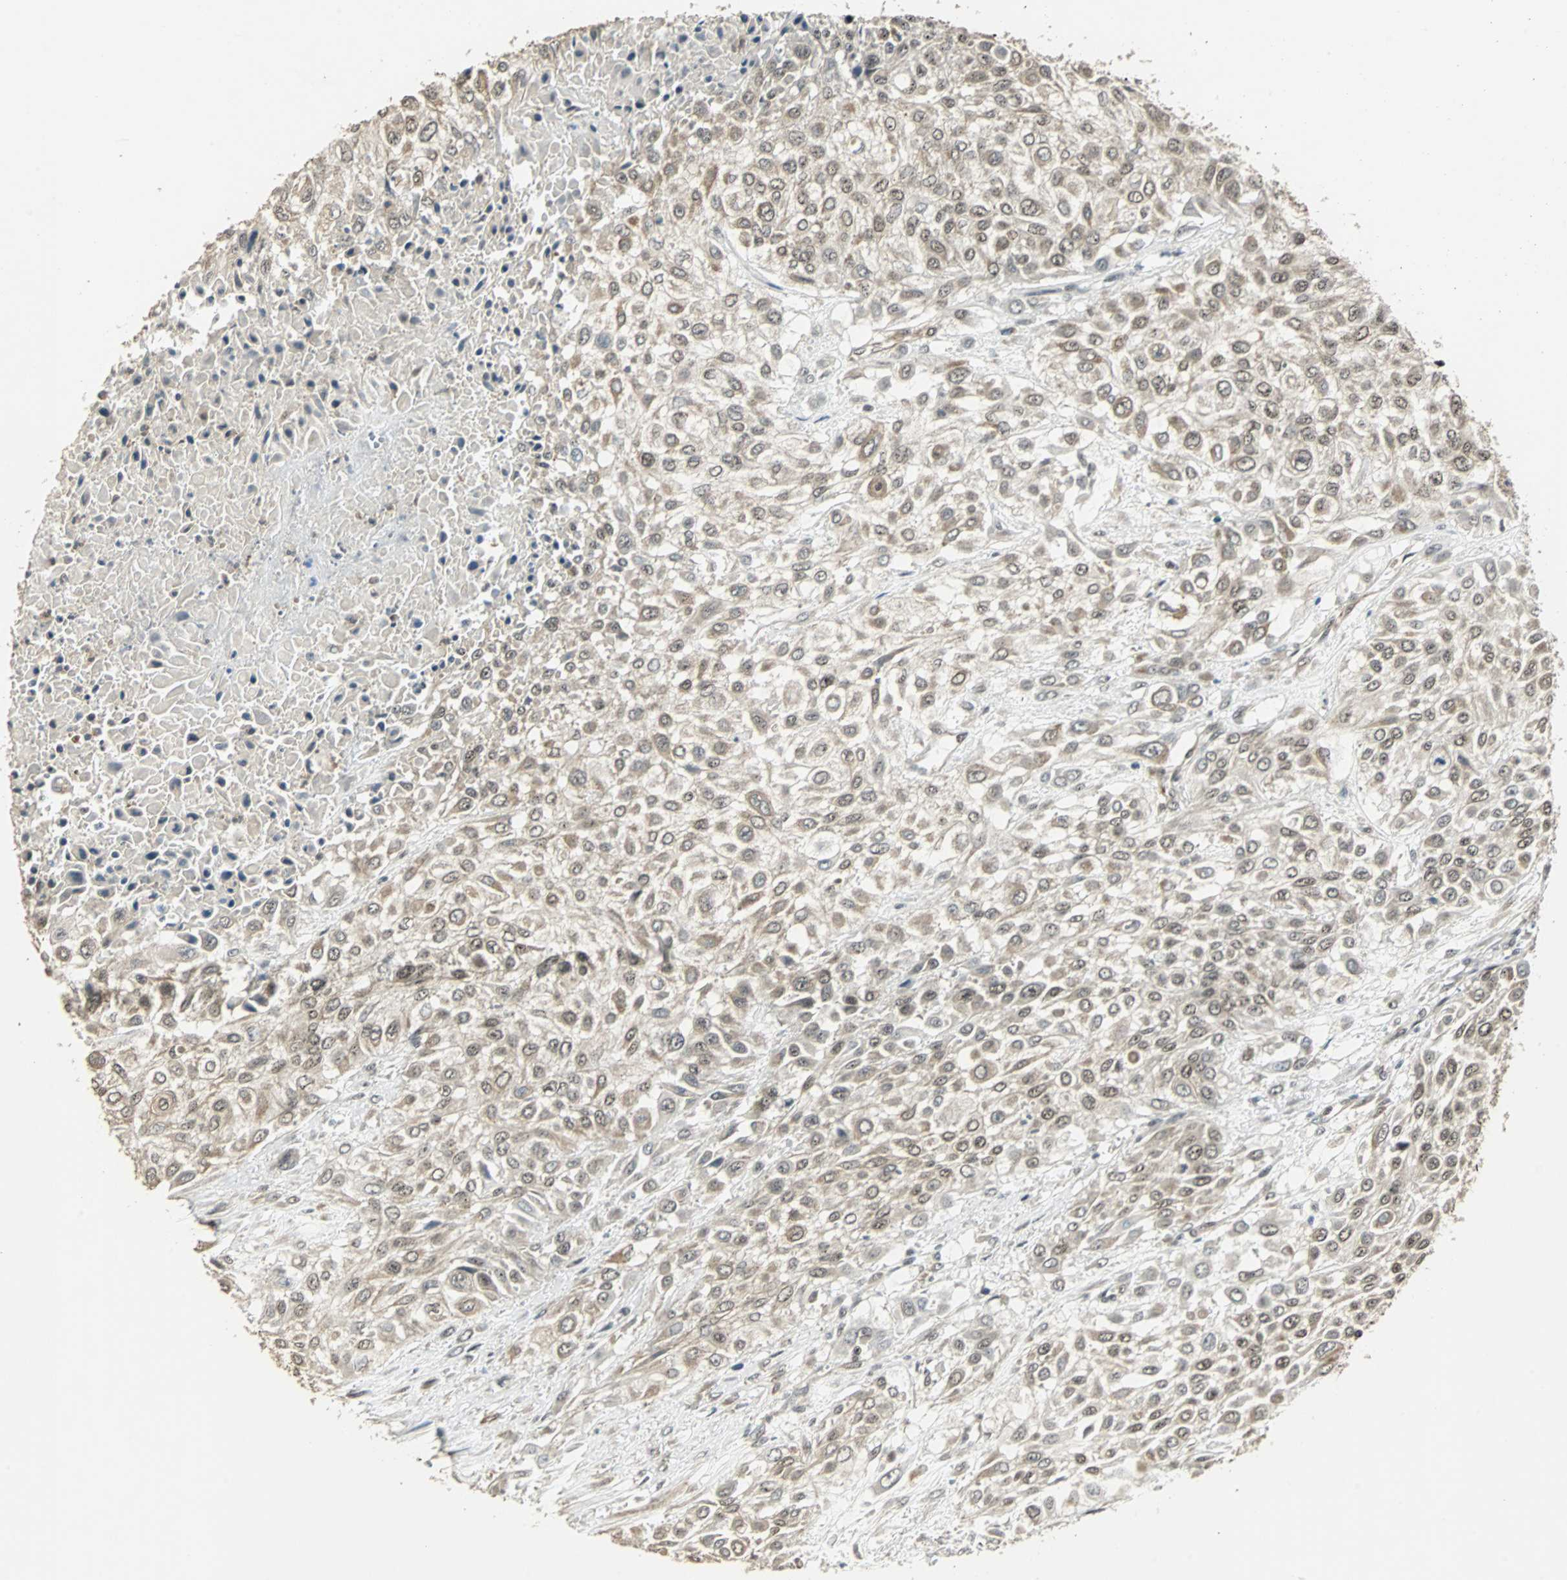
{"staining": {"intensity": "weak", "quantity": ">75%", "location": "cytoplasmic/membranous"}, "tissue": "urothelial cancer", "cell_type": "Tumor cells", "image_type": "cancer", "snomed": [{"axis": "morphology", "description": "Urothelial carcinoma, High grade"}, {"axis": "topography", "description": "Urinary bladder"}], "caption": "Urothelial cancer stained for a protein reveals weak cytoplasmic/membranous positivity in tumor cells.", "gene": "MED4", "patient": {"sex": "male", "age": 57}}